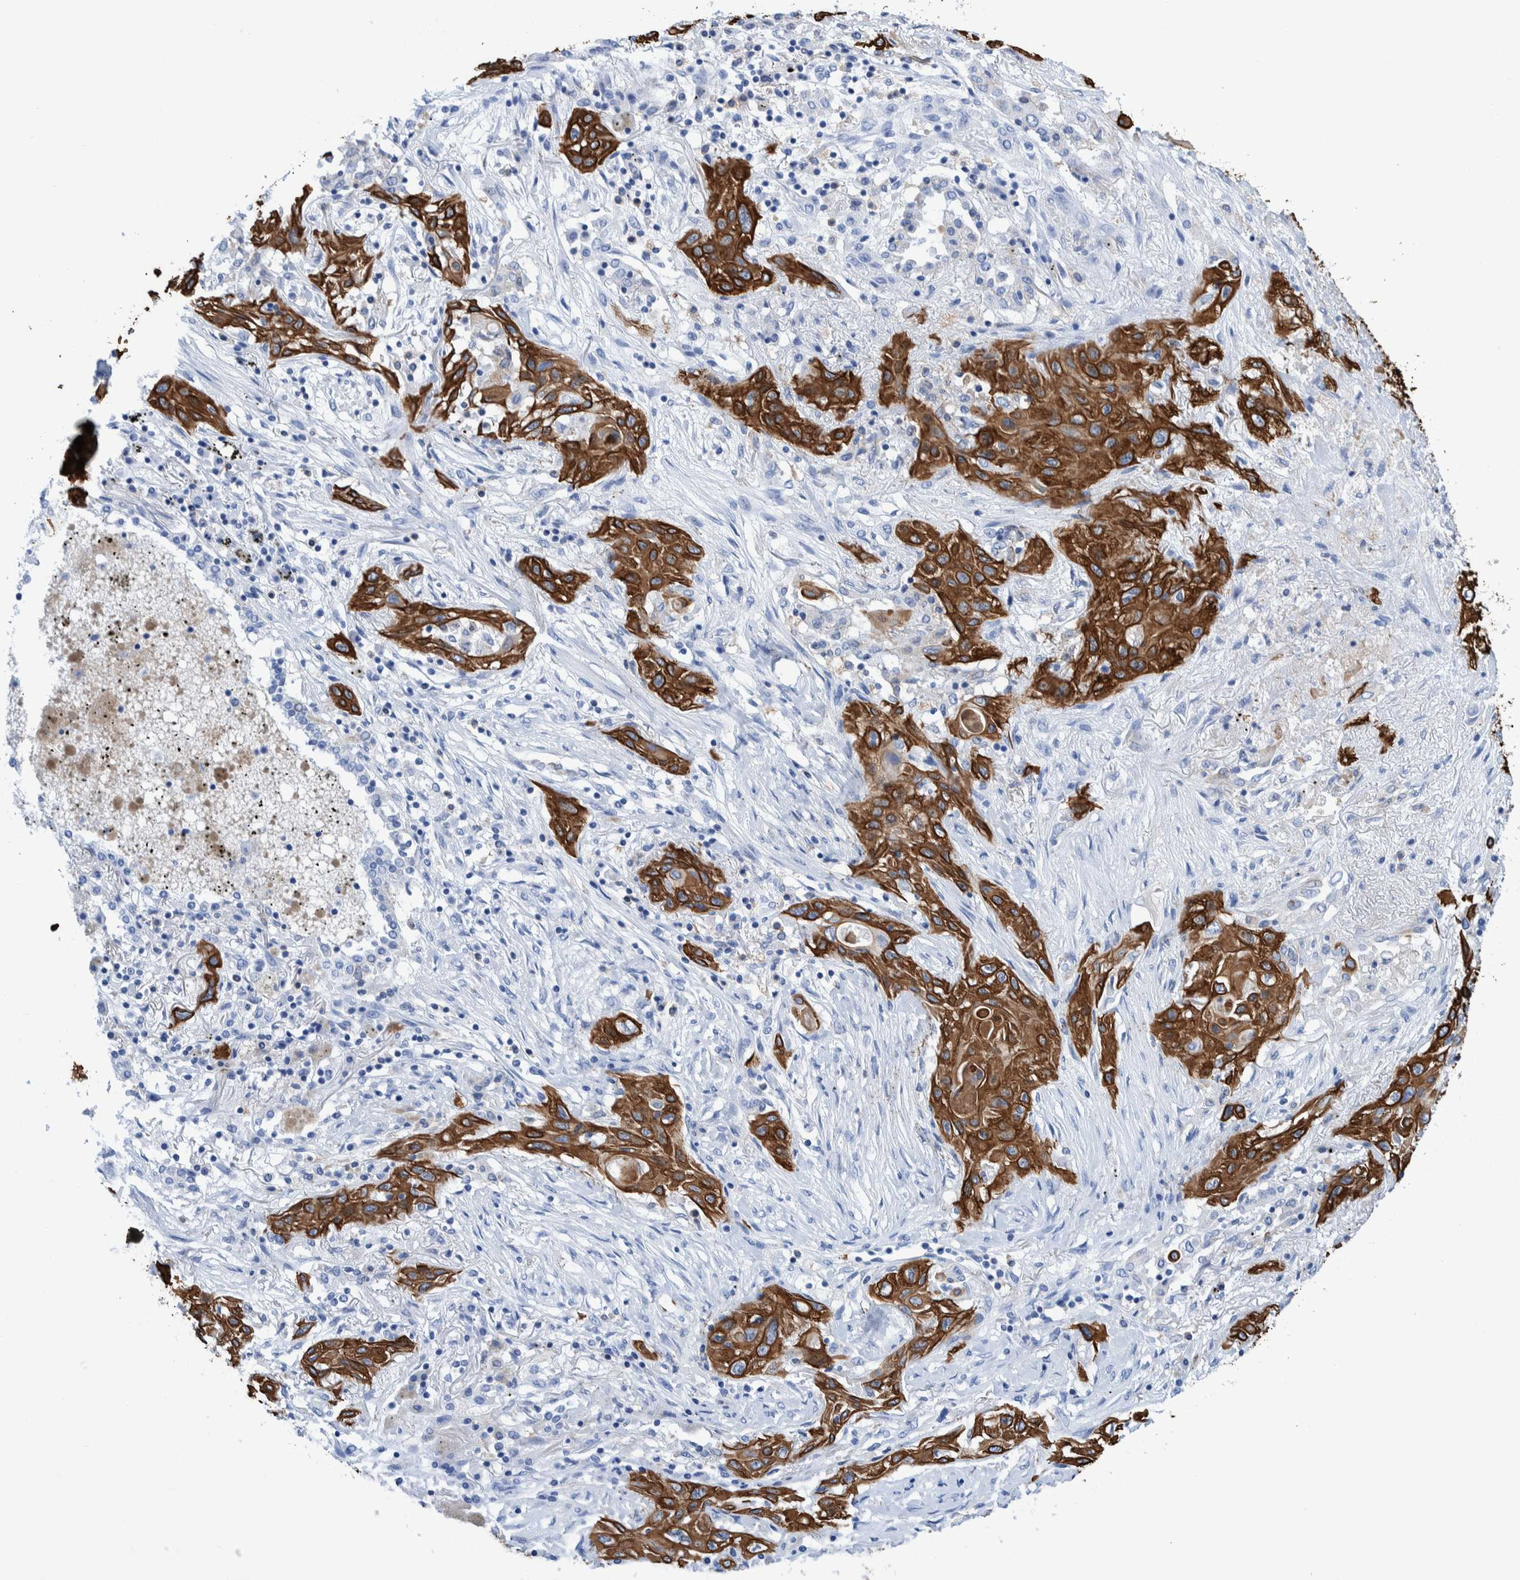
{"staining": {"intensity": "strong", "quantity": ">75%", "location": "cytoplasmic/membranous"}, "tissue": "lung cancer", "cell_type": "Tumor cells", "image_type": "cancer", "snomed": [{"axis": "morphology", "description": "Squamous cell carcinoma, NOS"}, {"axis": "topography", "description": "Lung"}], "caption": "Protein expression by immunohistochemistry shows strong cytoplasmic/membranous positivity in about >75% of tumor cells in lung cancer.", "gene": "KRT14", "patient": {"sex": "female", "age": 47}}